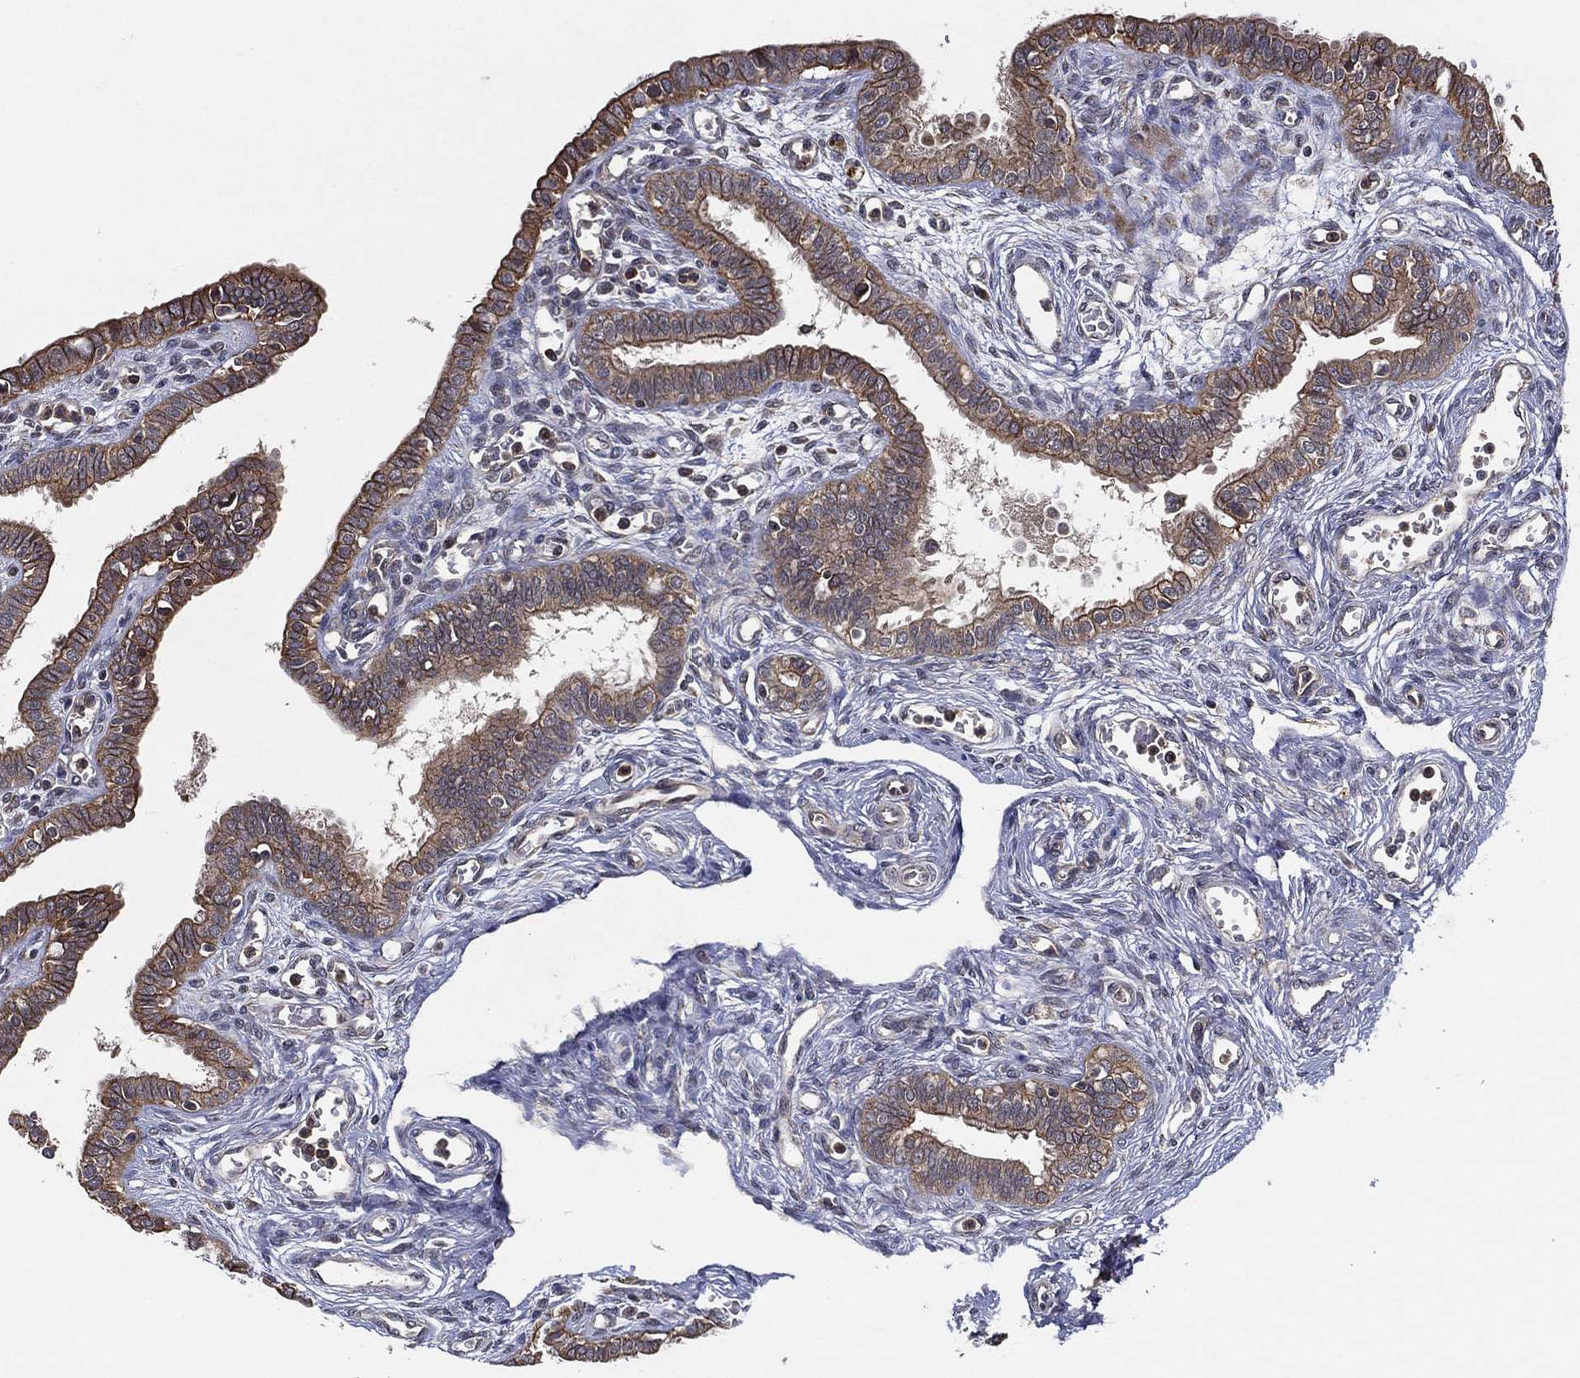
{"staining": {"intensity": "moderate", "quantity": "25%-75%", "location": "cytoplasmic/membranous"}, "tissue": "fallopian tube", "cell_type": "Glandular cells", "image_type": "normal", "snomed": [{"axis": "morphology", "description": "Normal tissue, NOS"}, {"axis": "morphology", "description": "Carcinoma, endometroid"}, {"axis": "topography", "description": "Fallopian tube"}, {"axis": "topography", "description": "Ovary"}], "caption": "Protein staining of unremarkable fallopian tube displays moderate cytoplasmic/membranous staining in approximately 25%-75% of glandular cells.", "gene": "UACA", "patient": {"sex": "female", "age": 42}}